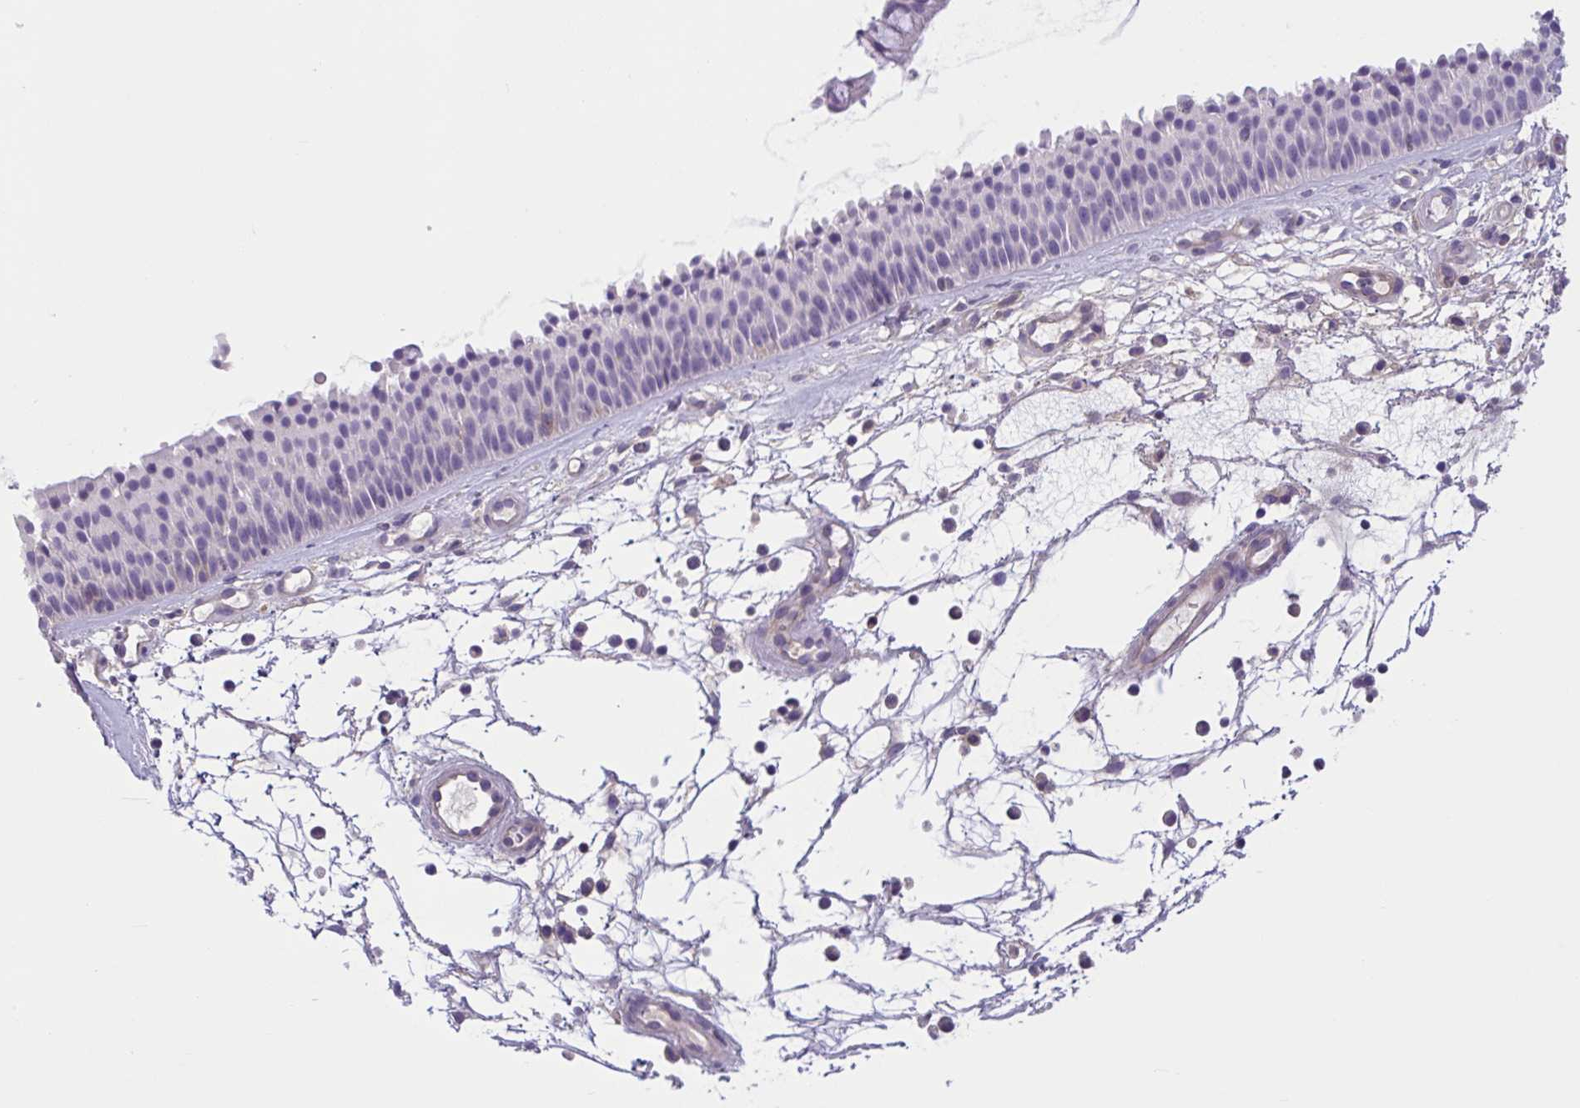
{"staining": {"intensity": "negative", "quantity": "none", "location": "none"}, "tissue": "nasopharynx", "cell_type": "Respiratory epithelial cells", "image_type": "normal", "snomed": [{"axis": "morphology", "description": "Normal tissue, NOS"}, {"axis": "topography", "description": "Nasopharynx"}], "caption": "A high-resolution micrograph shows immunohistochemistry (IHC) staining of benign nasopharynx, which exhibits no significant positivity in respiratory epithelial cells.", "gene": "TTC7B", "patient": {"sex": "male", "age": 56}}